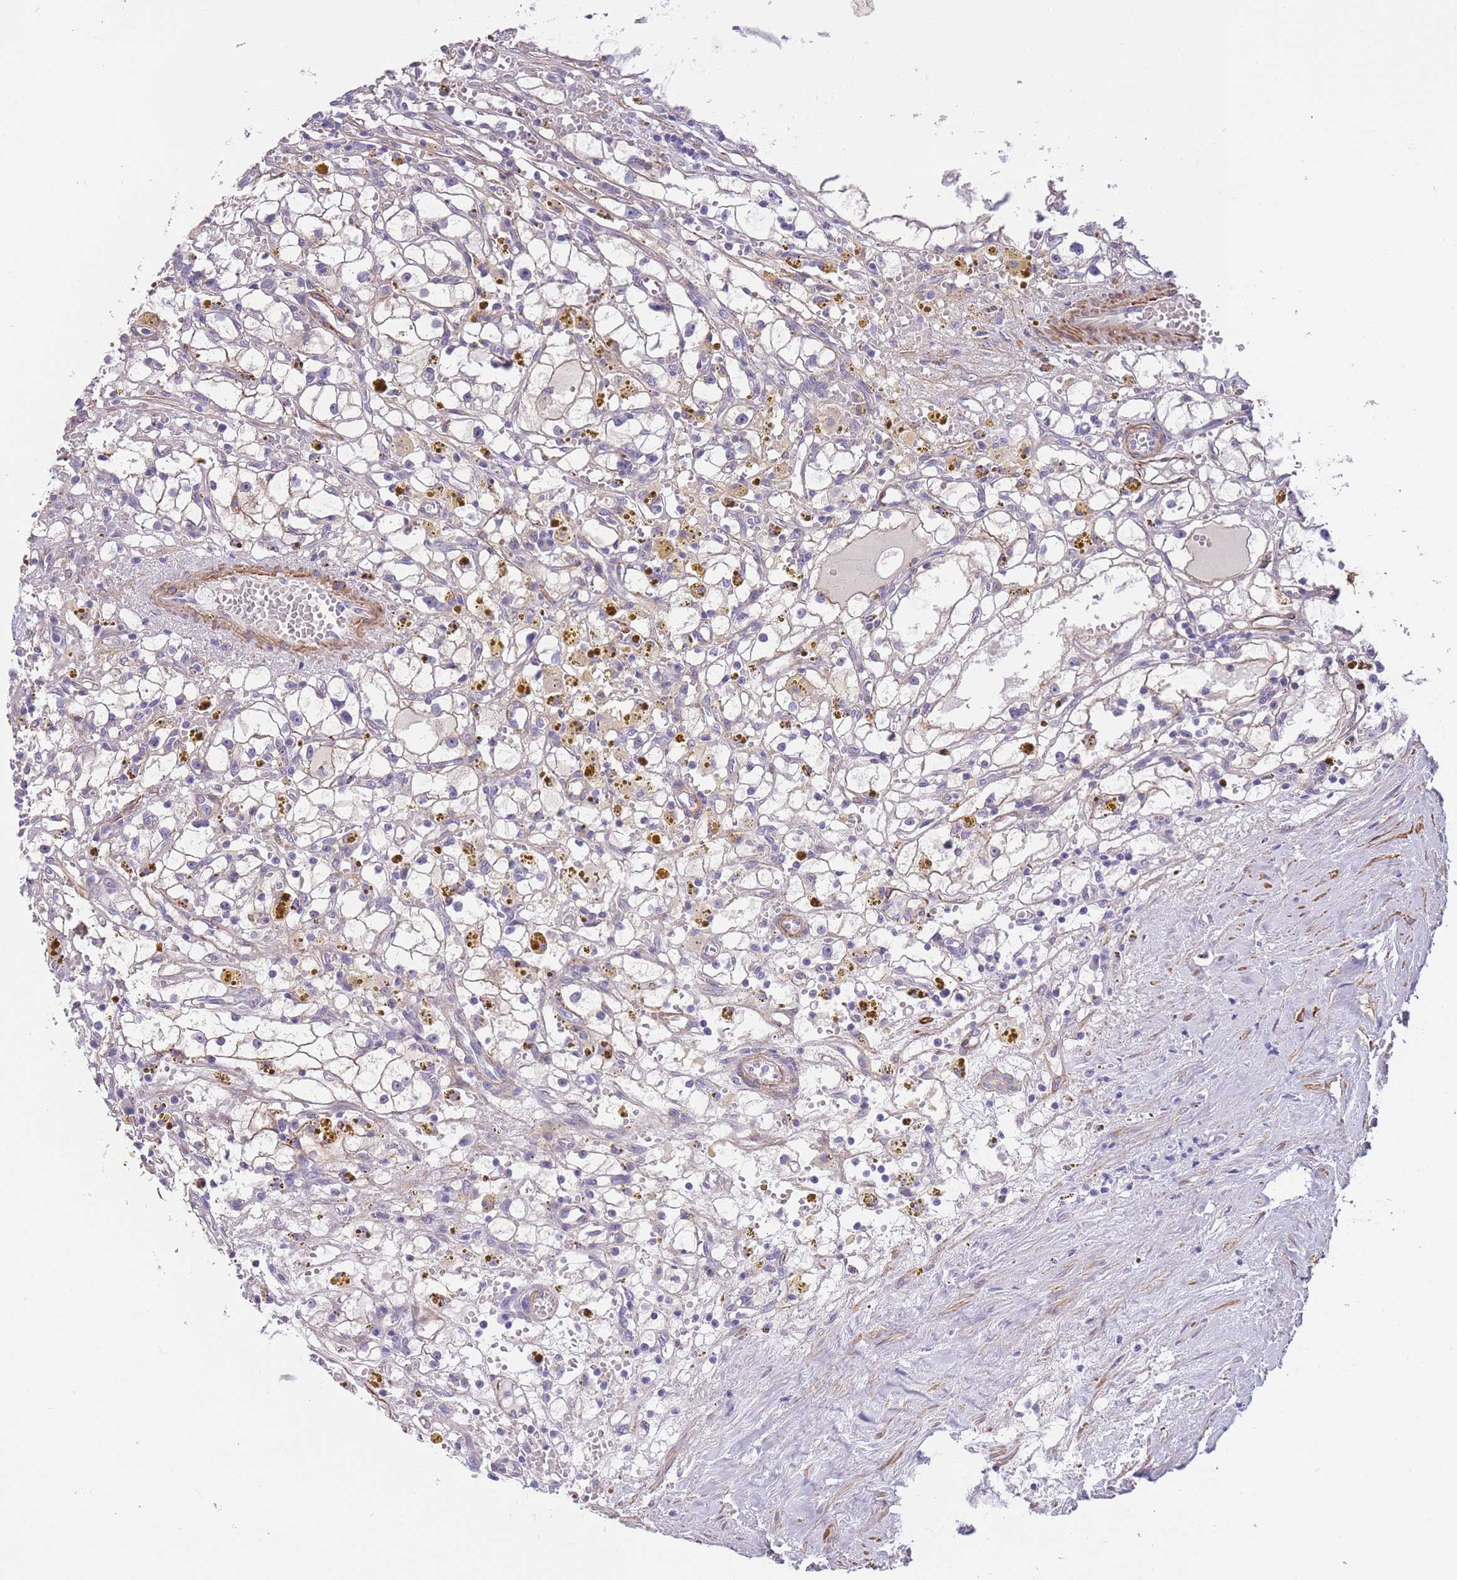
{"staining": {"intensity": "negative", "quantity": "none", "location": "none"}, "tissue": "renal cancer", "cell_type": "Tumor cells", "image_type": "cancer", "snomed": [{"axis": "morphology", "description": "Adenocarcinoma, NOS"}, {"axis": "topography", "description": "Kidney"}], "caption": "Image shows no protein expression in tumor cells of renal adenocarcinoma tissue.", "gene": "FAM124A", "patient": {"sex": "male", "age": 56}}